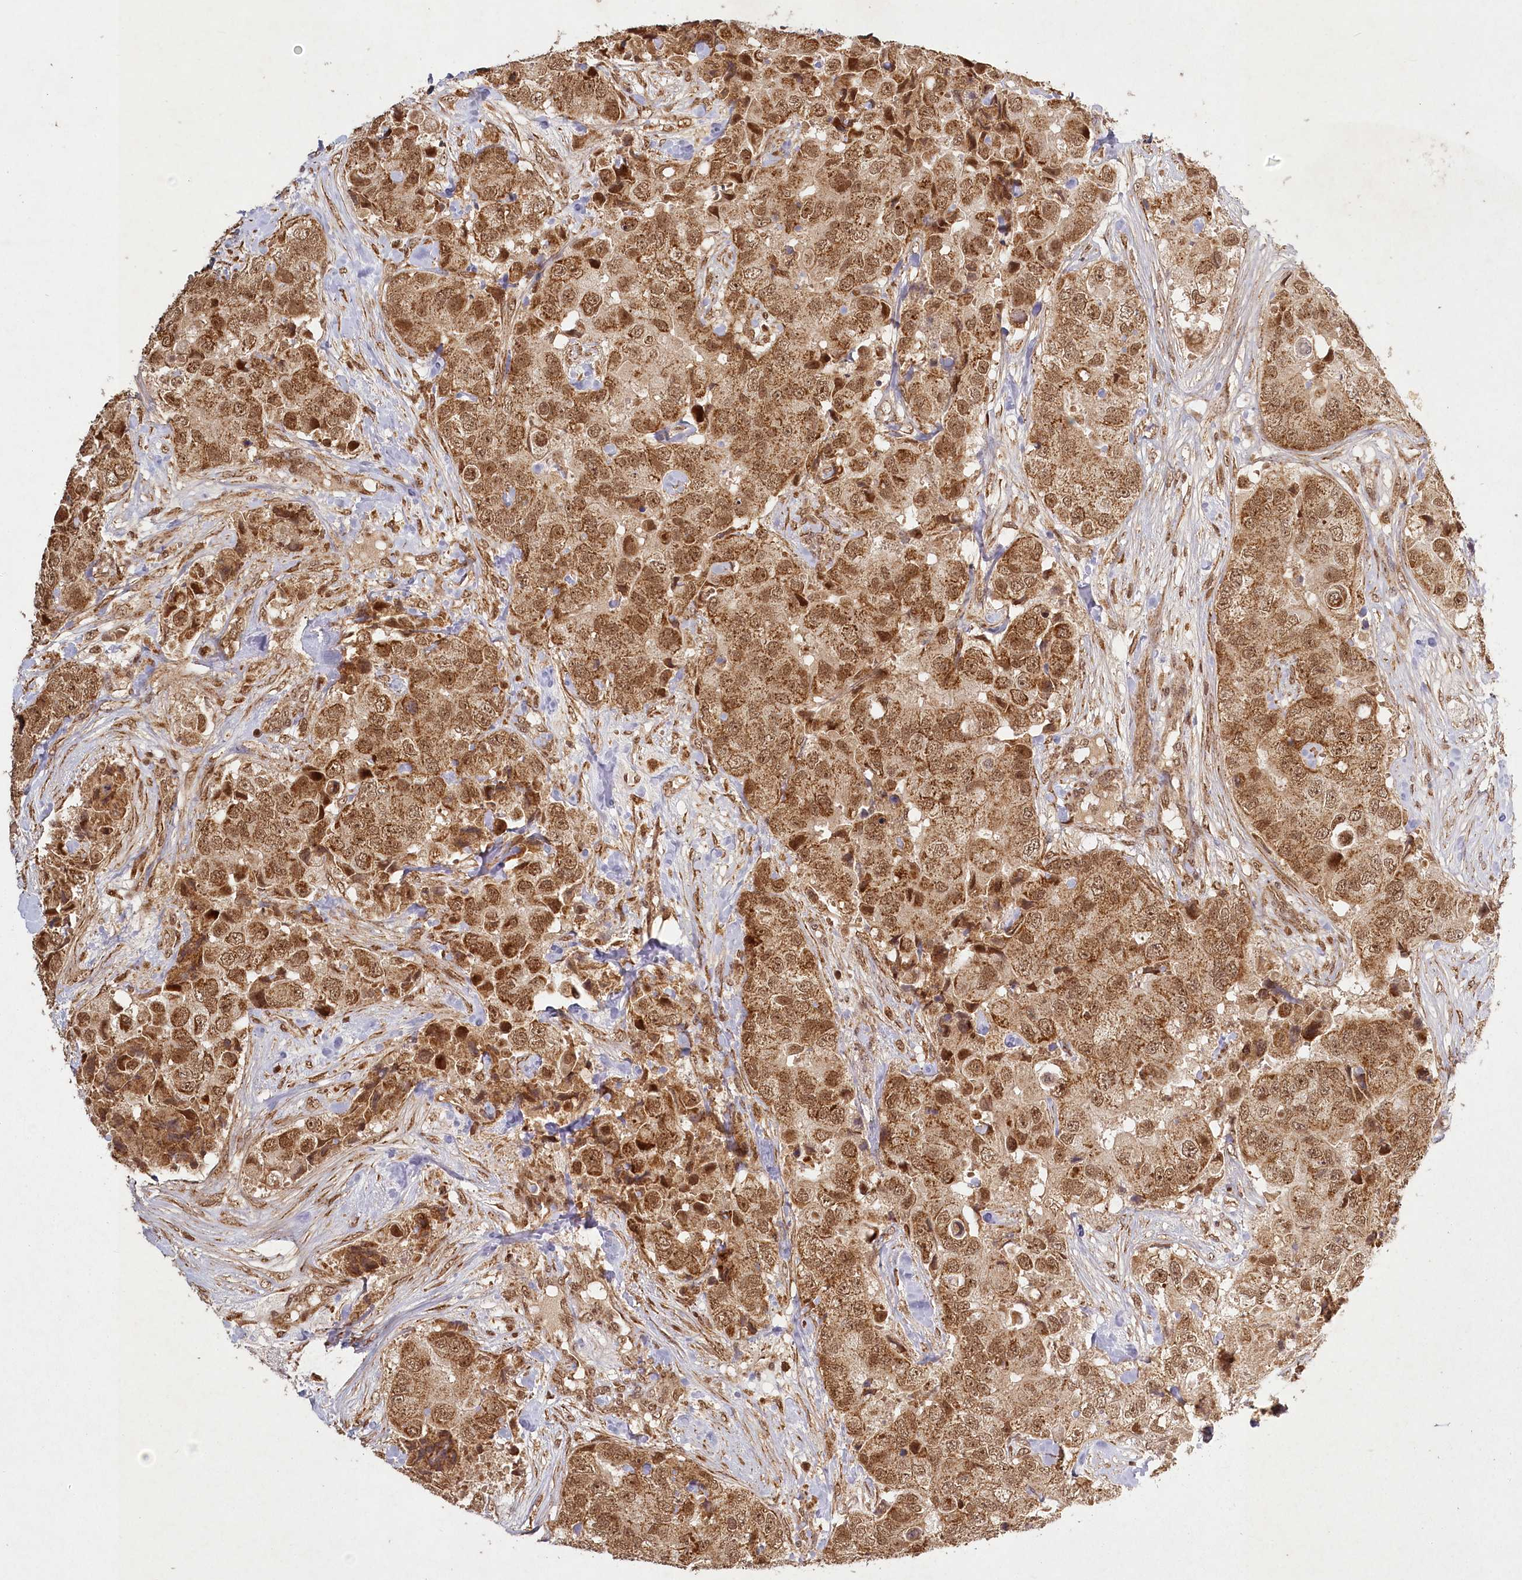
{"staining": {"intensity": "moderate", "quantity": ">75%", "location": "cytoplasmic/membranous,nuclear"}, "tissue": "breast cancer", "cell_type": "Tumor cells", "image_type": "cancer", "snomed": [{"axis": "morphology", "description": "Duct carcinoma"}, {"axis": "topography", "description": "Breast"}], "caption": "The photomicrograph reveals a brown stain indicating the presence of a protein in the cytoplasmic/membranous and nuclear of tumor cells in breast cancer (infiltrating ductal carcinoma).", "gene": "MICU1", "patient": {"sex": "female", "age": 62}}